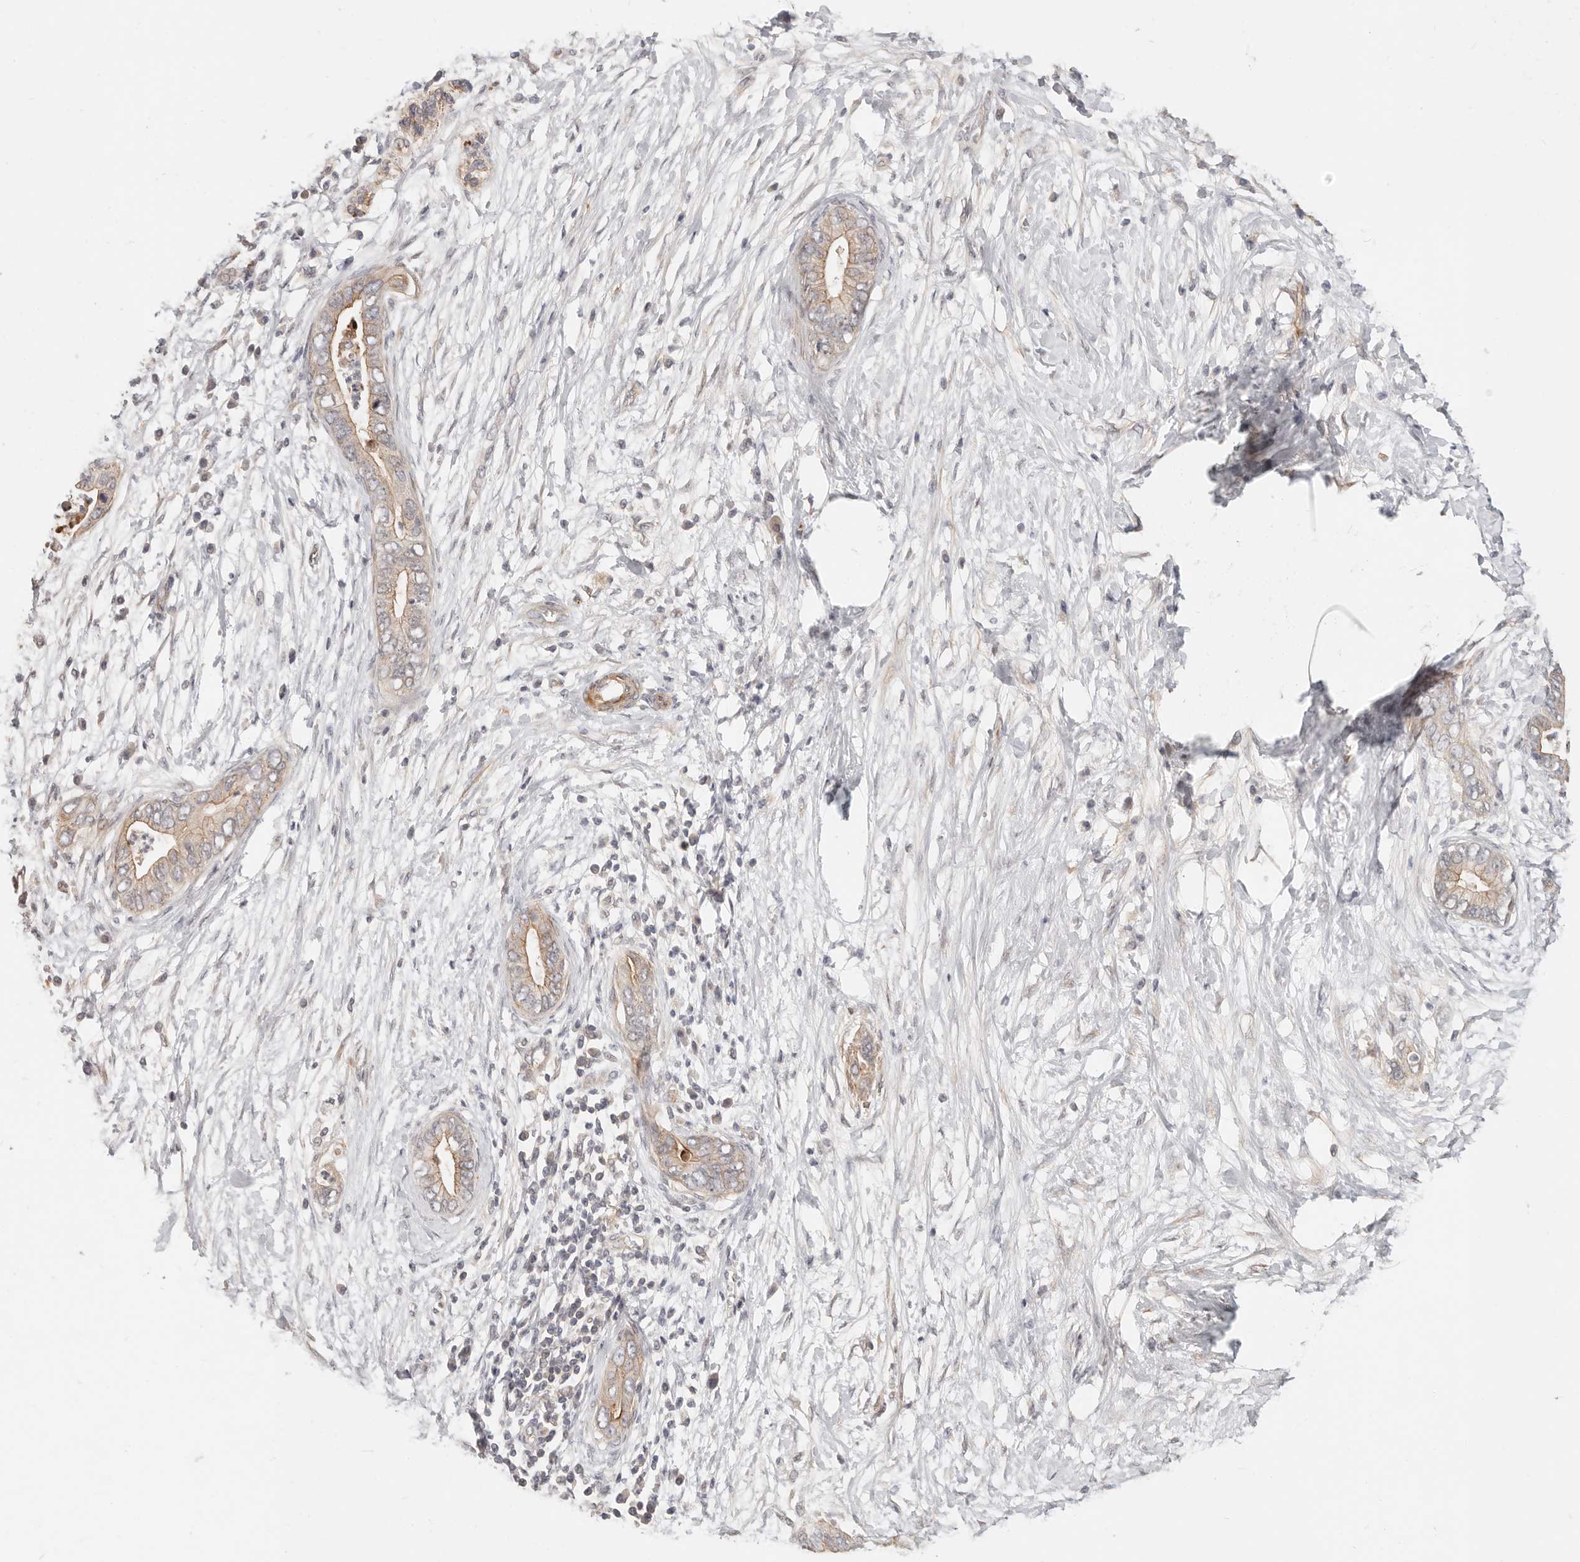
{"staining": {"intensity": "weak", "quantity": "25%-75%", "location": "cytoplasmic/membranous"}, "tissue": "pancreatic cancer", "cell_type": "Tumor cells", "image_type": "cancer", "snomed": [{"axis": "morphology", "description": "Adenocarcinoma, NOS"}, {"axis": "topography", "description": "Pancreas"}], "caption": "Tumor cells reveal weak cytoplasmic/membranous positivity in approximately 25%-75% of cells in pancreatic adenocarcinoma.", "gene": "ZRANB1", "patient": {"sex": "male", "age": 75}}